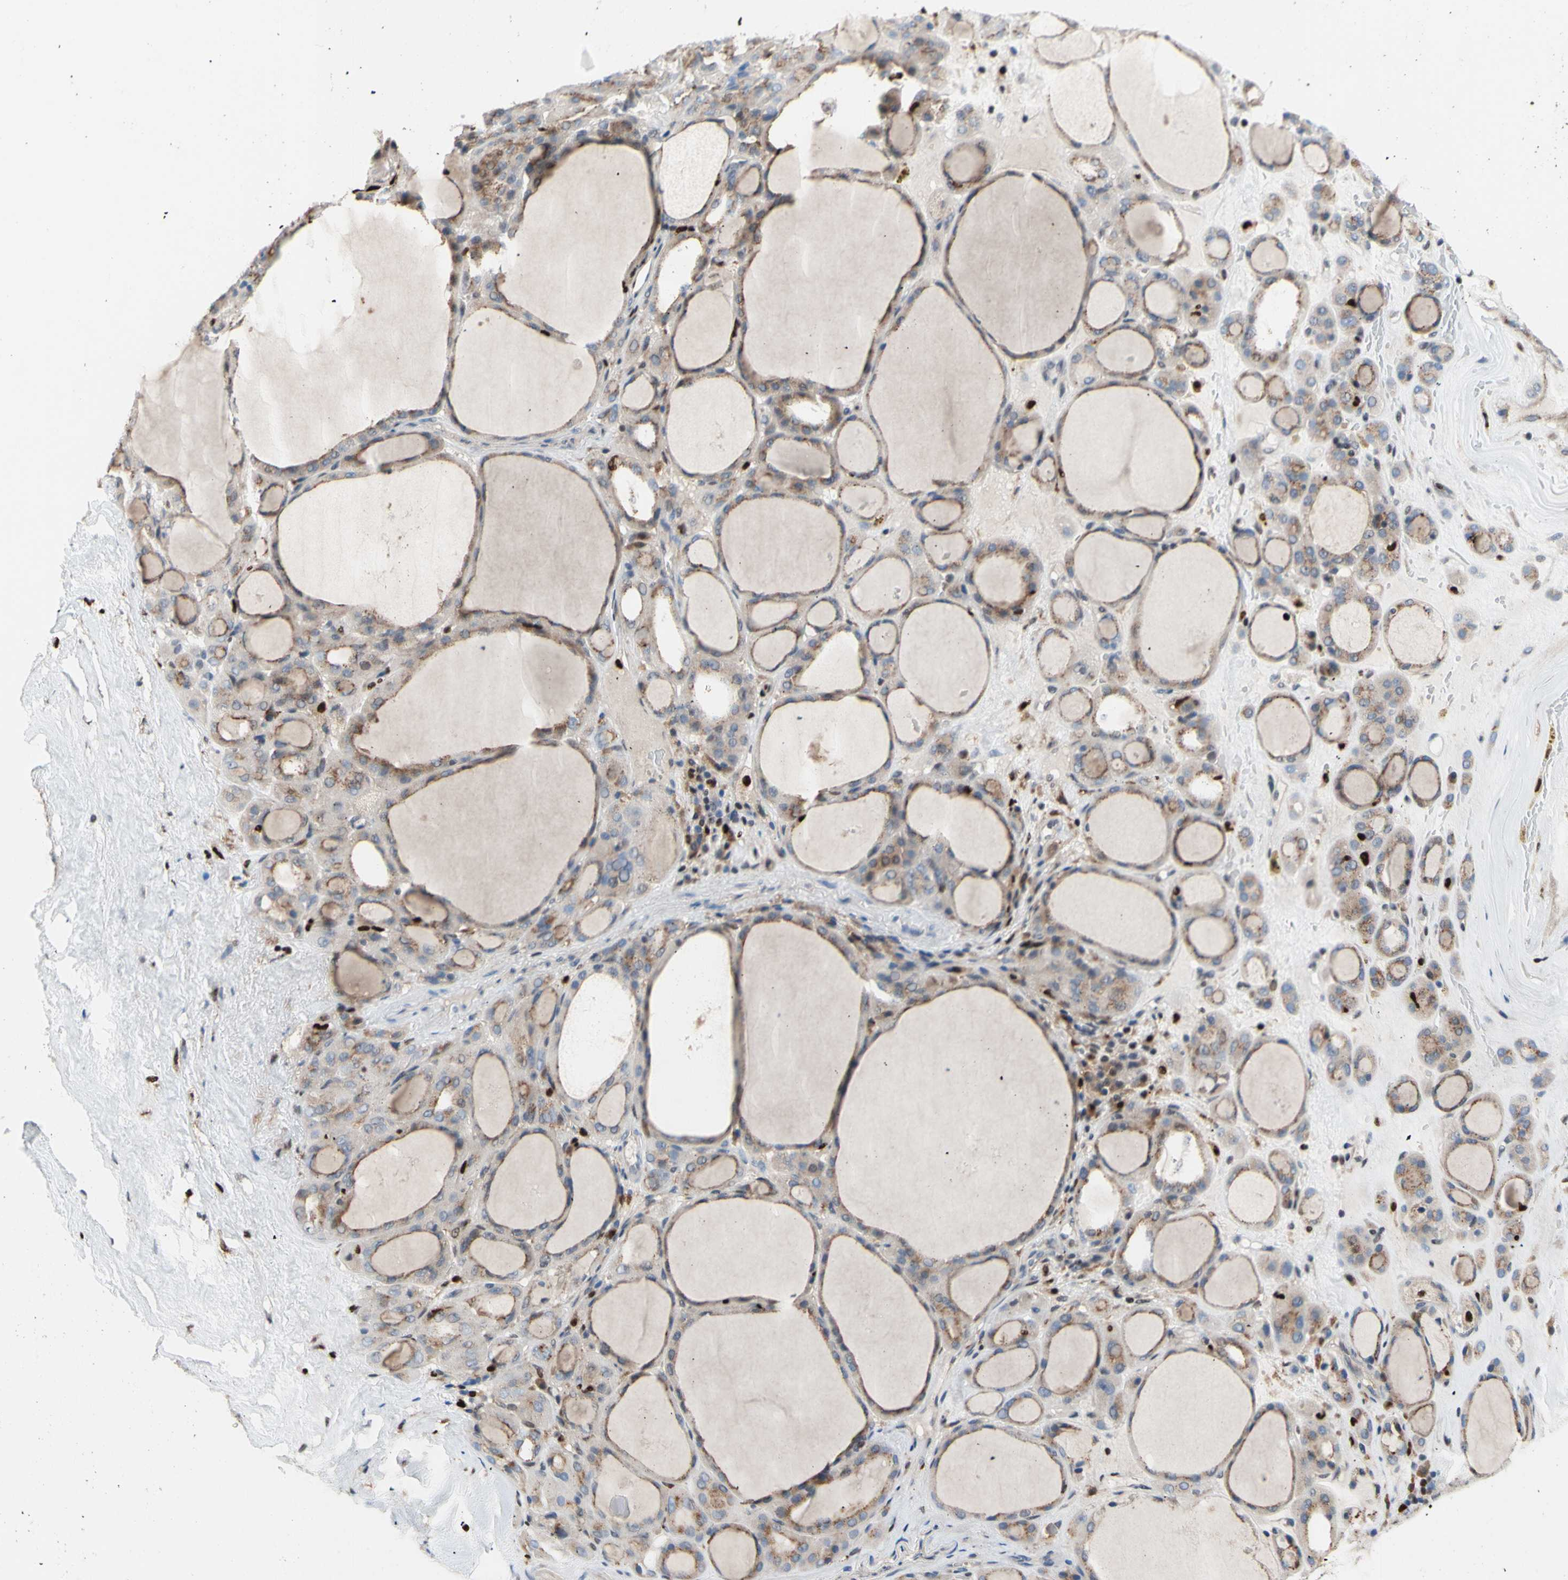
{"staining": {"intensity": "moderate", "quantity": ">75%", "location": "cytoplasmic/membranous"}, "tissue": "thyroid gland", "cell_type": "Glandular cells", "image_type": "normal", "snomed": [{"axis": "morphology", "description": "Normal tissue, NOS"}, {"axis": "morphology", "description": "Carcinoma, NOS"}, {"axis": "topography", "description": "Thyroid gland"}], "caption": "This histopathology image reveals unremarkable thyroid gland stained with immunohistochemistry to label a protein in brown. The cytoplasmic/membranous of glandular cells show moderate positivity for the protein. Nuclei are counter-stained blue.", "gene": "EED", "patient": {"sex": "female", "age": 86}}